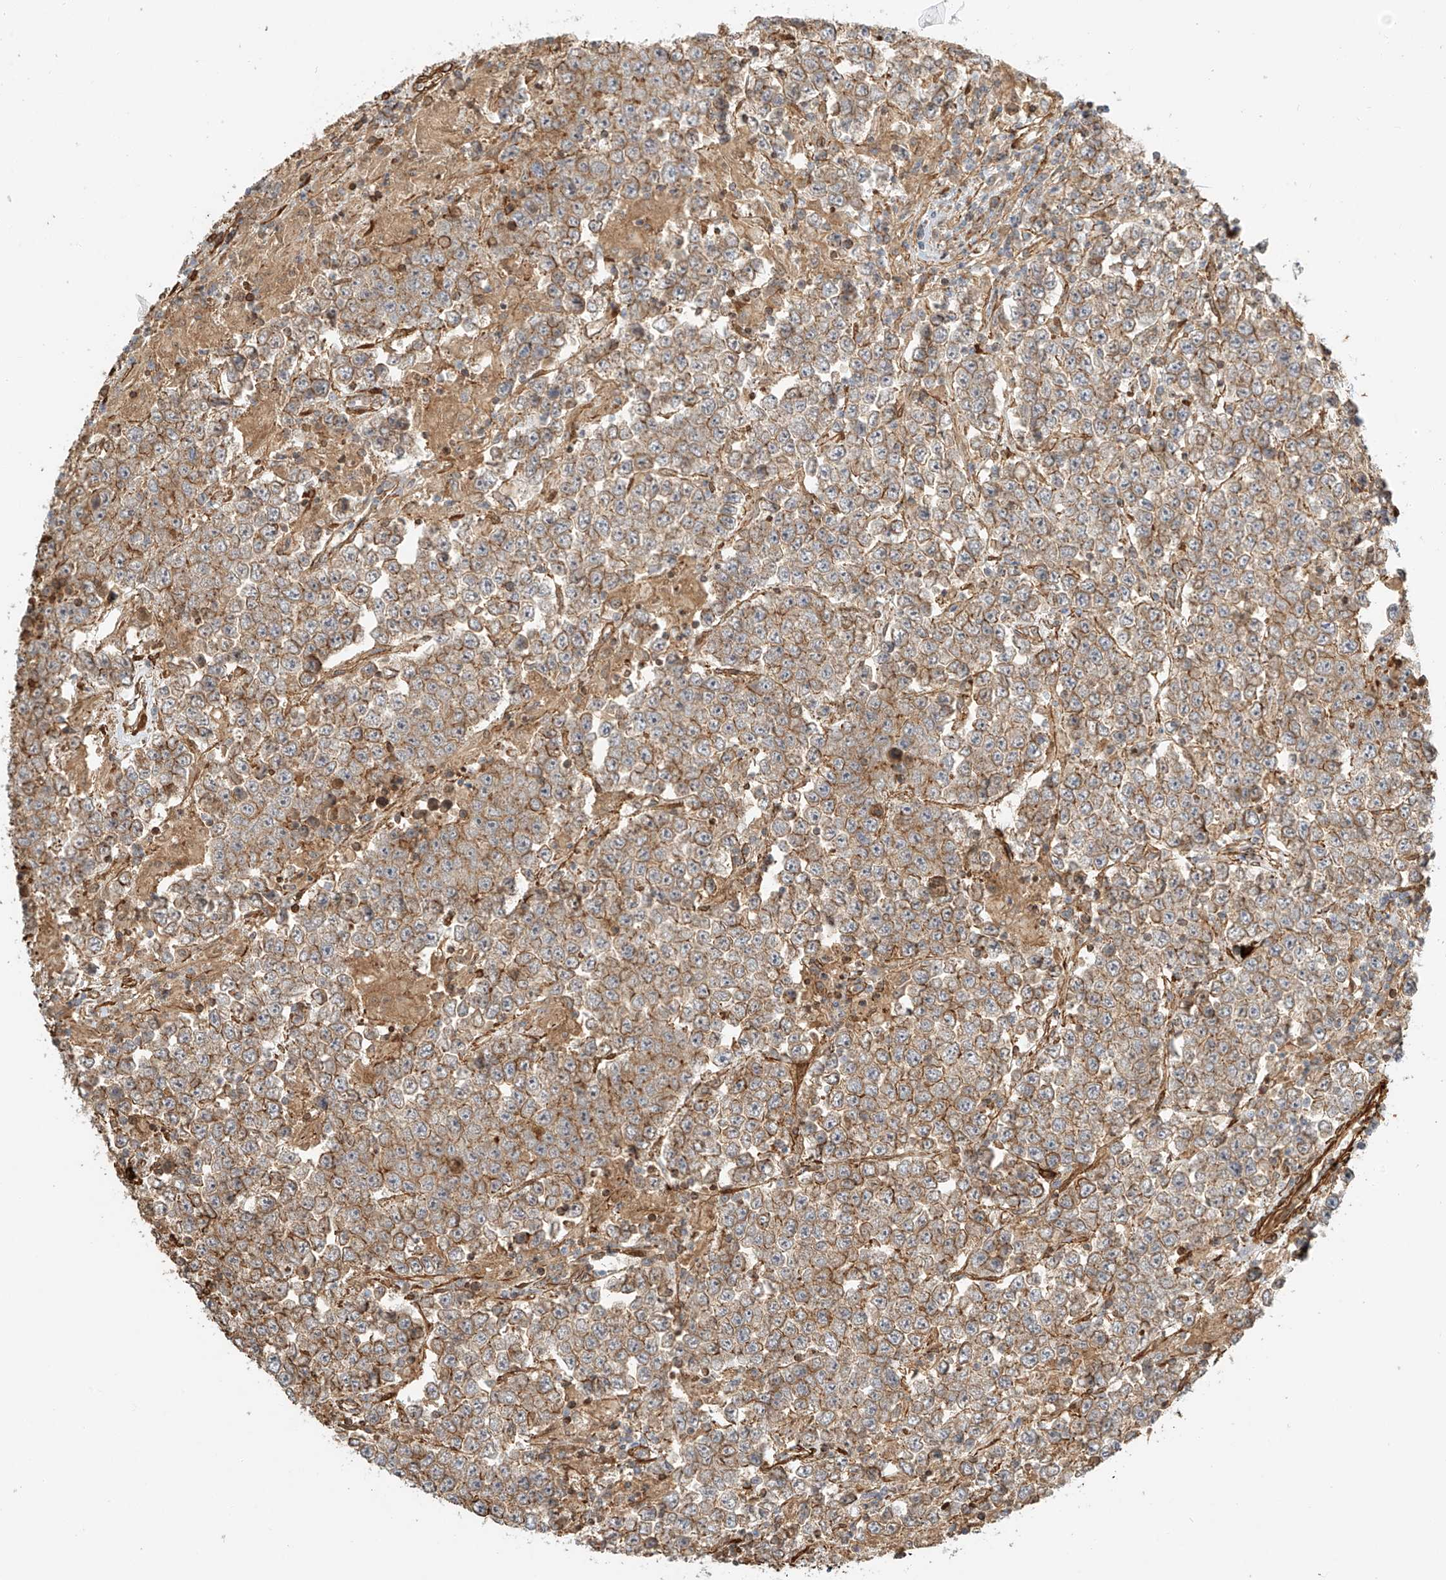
{"staining": {"intensity": "moderate", "quantity": ">75%", "location": "cytoplasmic/membranous"}, "tissue": "testis cancer", "cell_type": "Tumor cells", "image_type": "cancer", "snomed": [{"axis": "morphology", "description": "Normal tissue, NOS"}, {"axis": "morphology", "description": "Urothelial carcinoma, High grade"}, {"axis": "morphology", "description": "Seminoma, NOS"}, {"axis": "morphology", "description": "Carcinoma, Embryonal, NOS"}, {"axis": "topography", "description": "Urinary bladder"}, {"axis": "topography", "description": "Testis"}], "caption": "High-power microscopy captured an immunohistochemistry micrograph of testis seminoma, revealing moderate cytoplasmic/membranous expression in approximately >75% of tumor cells.", "gene": "CSMD3", "patient": {"sex": "male", "age": 41}}